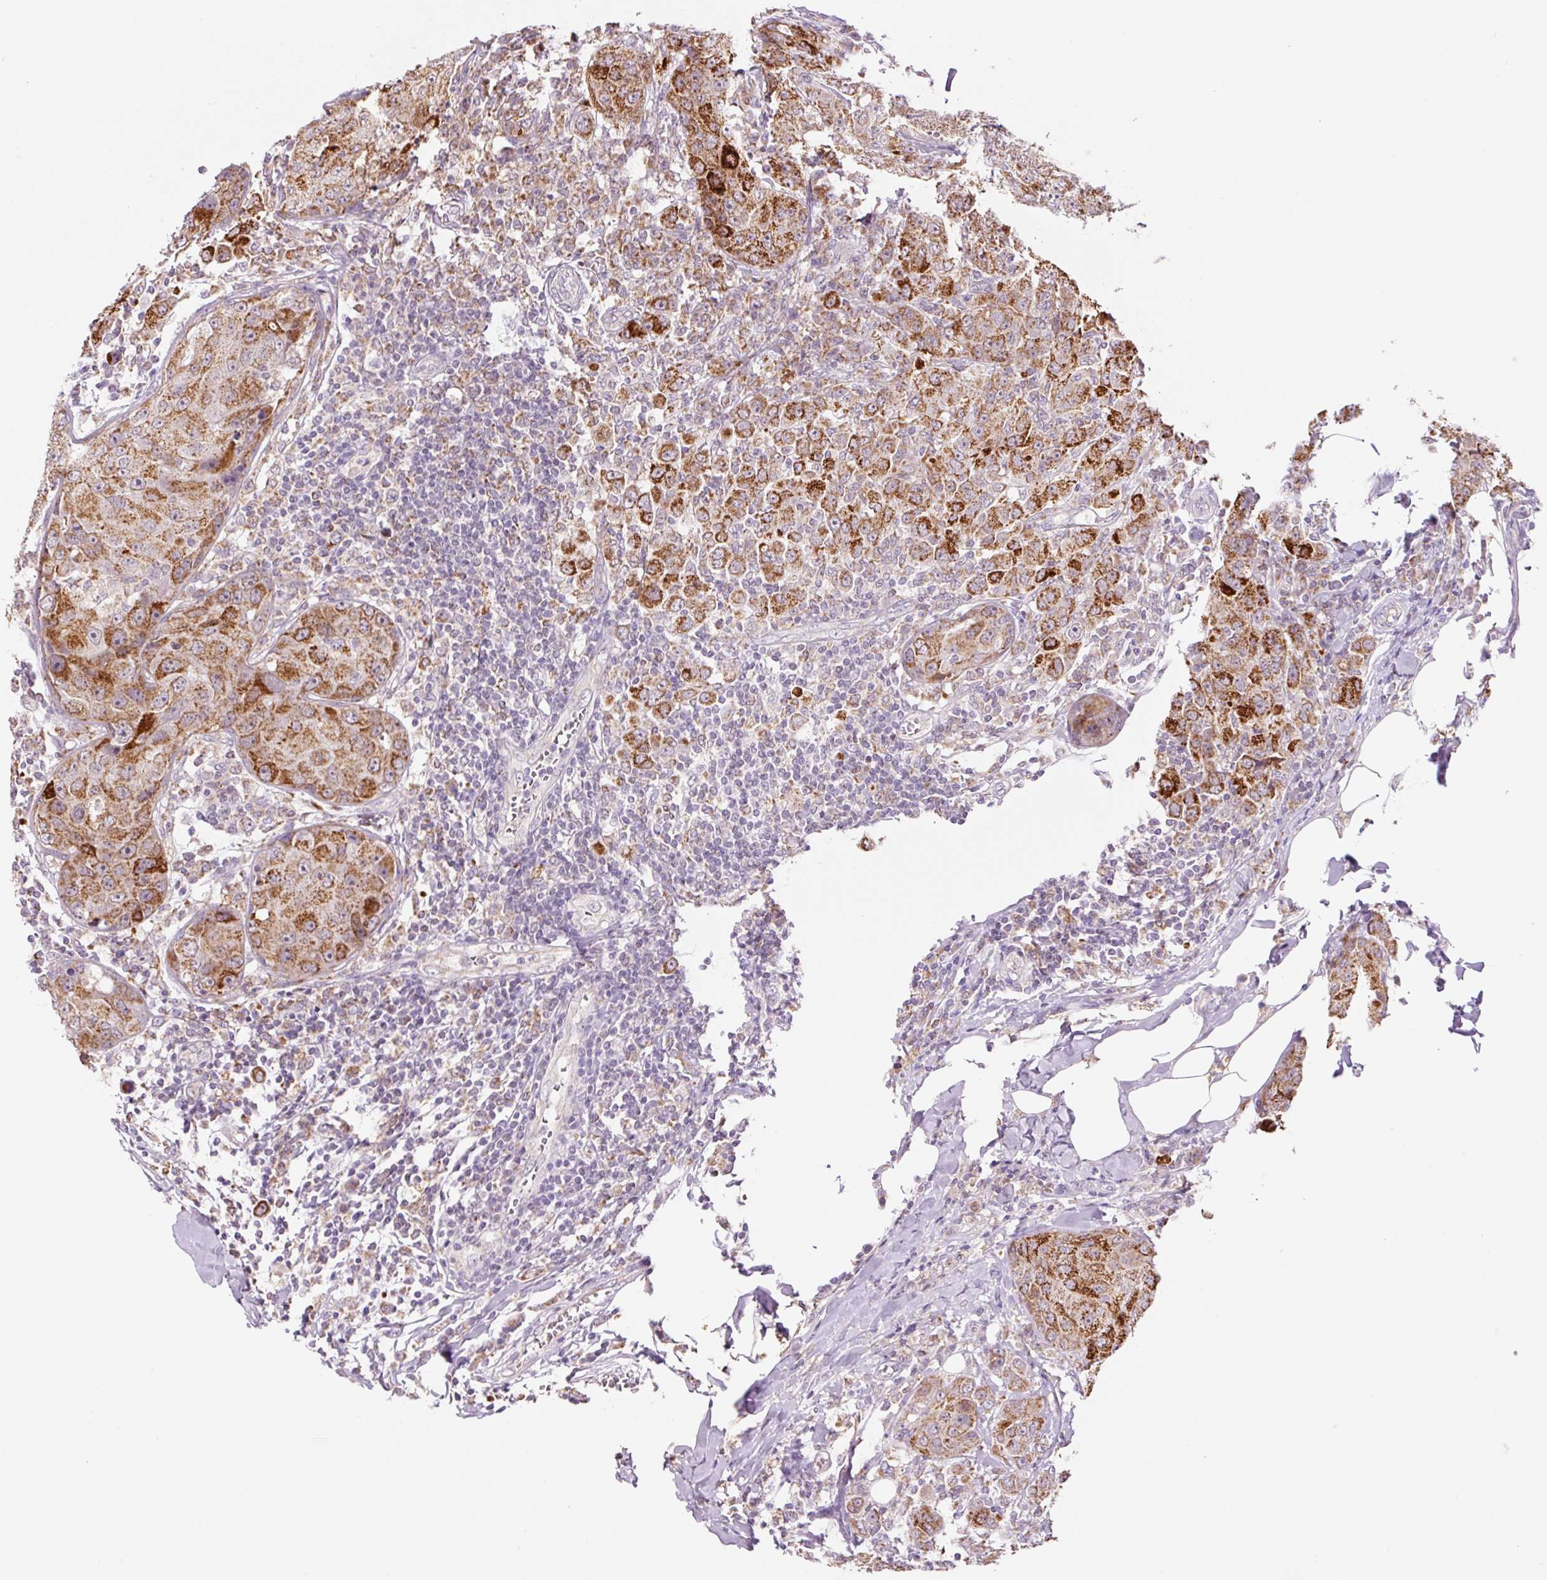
{"staining": {"intensity": "strong", "quantity": "25%-75%", "location": "cytoplasmic/membranous"}, "tissue": "breast cancer", "cell_type": "Tumor cells", "image_type": "cancer", "snomed": [{"axis": "morphology", "description": "Duct carcinoma"}, {"axis": "topography", "description": "Breast"}], "caption": "Intraductal carcinoma (breast) tissue displays strong cytoplasmic/membranous positivity in approximately 25%-75% of tumor cells (DAB (3,3'-diaminobenzidine) IHC with brightfield microscopy, high magnification).", "gene": "PCK2", "patient": {"sex": "female", "age": 43}}